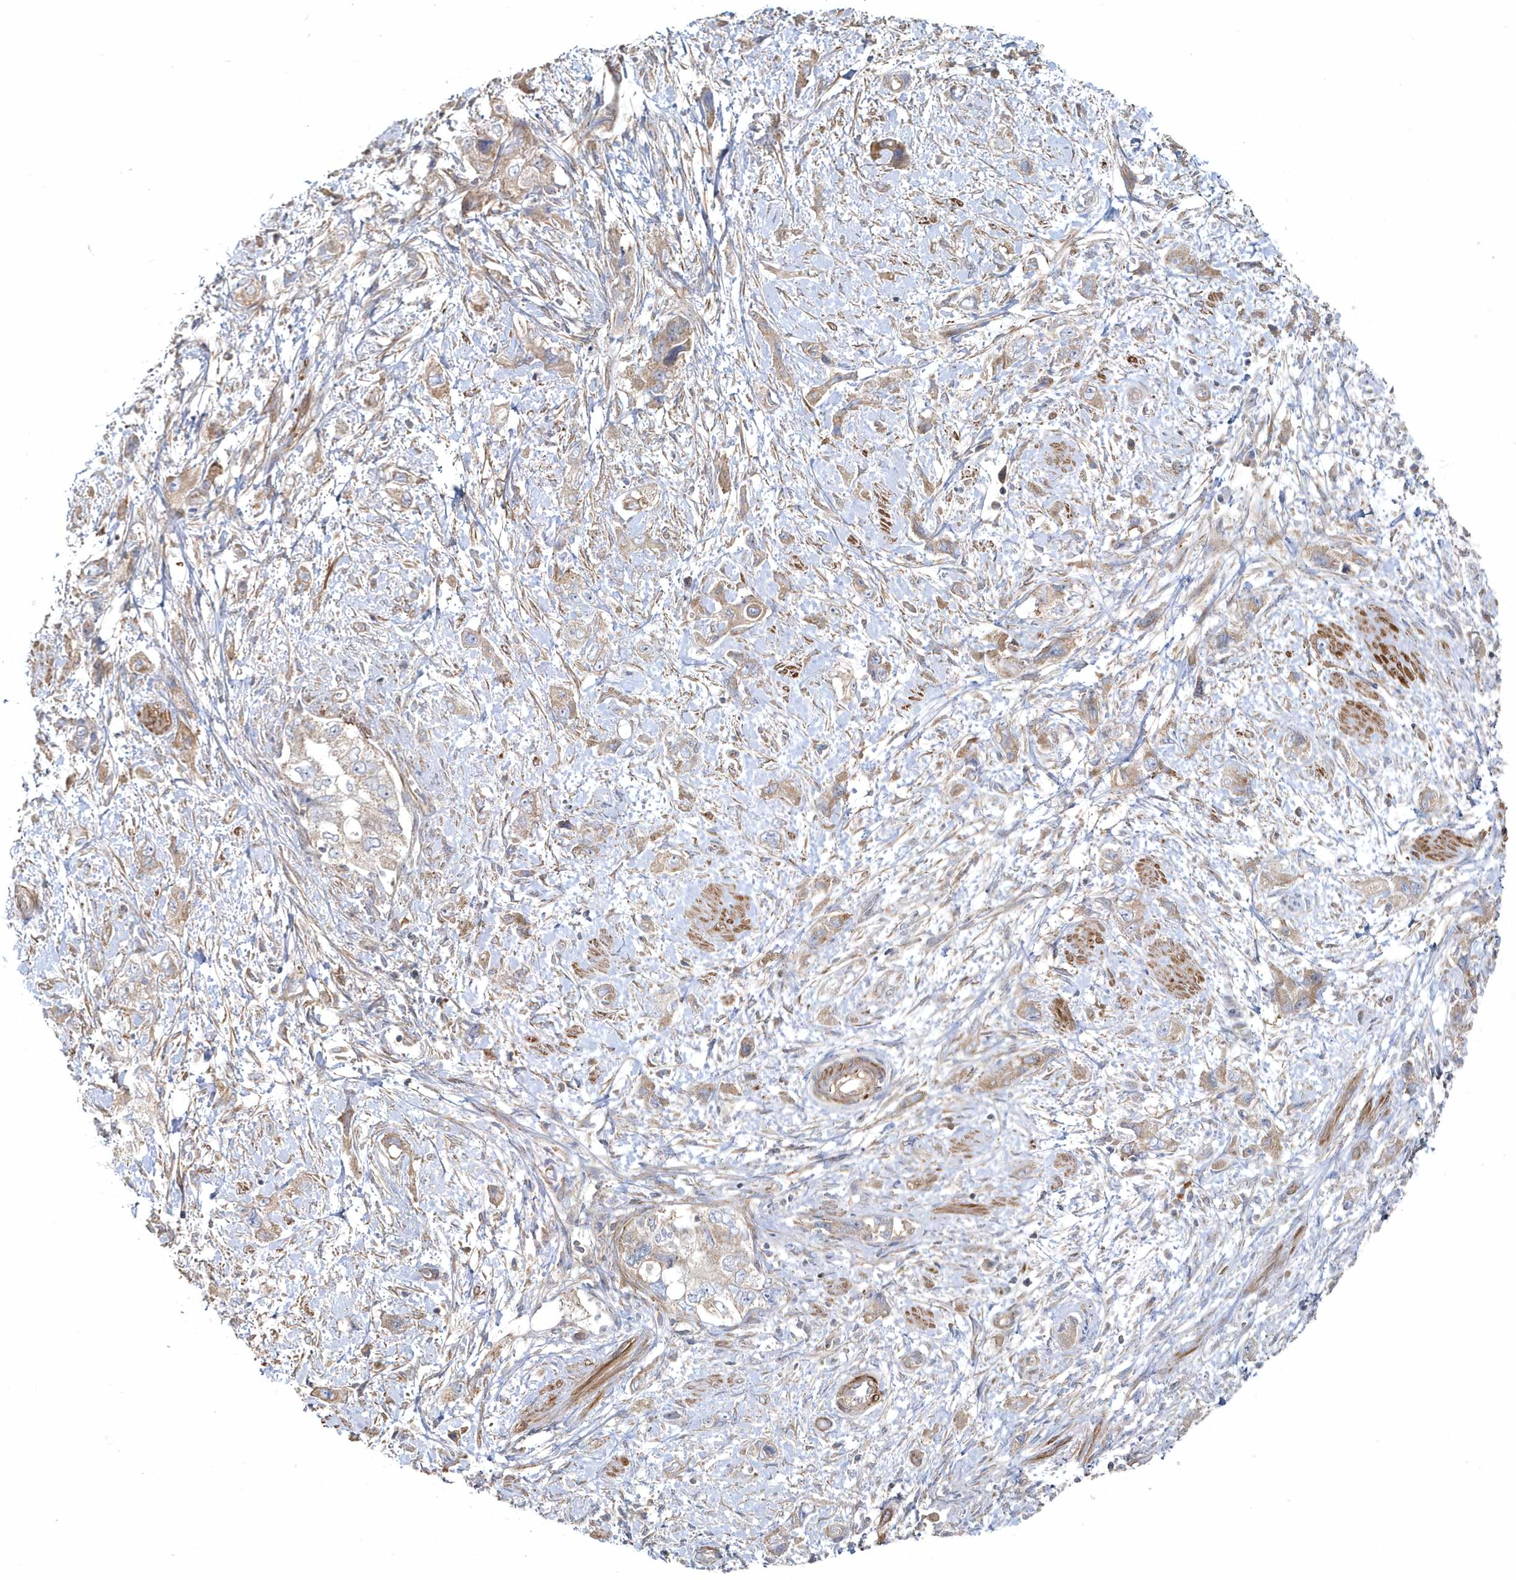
{"staining": {"intensity": "weak", "quantity": ">75%", "location": "cytoplasmic/membranous"}, "tissue": "pancreatic cancer", "cell_type": "Tumor cells", "image_type": "cancer", "snomed": [{"axis": "morphology", "description": "Adenocarcinoma, NOS"}, {"axis": "topography", "description": "Pancreas"}], "caption": "Human pancreatic adenocarcinoma stained with a brown dye exhibits weak cytoplasmic/membranous positive positivity in about >75% of tumor cells.", "gene": "LEXM", "patient": {"sex": "female", "age": 73}}